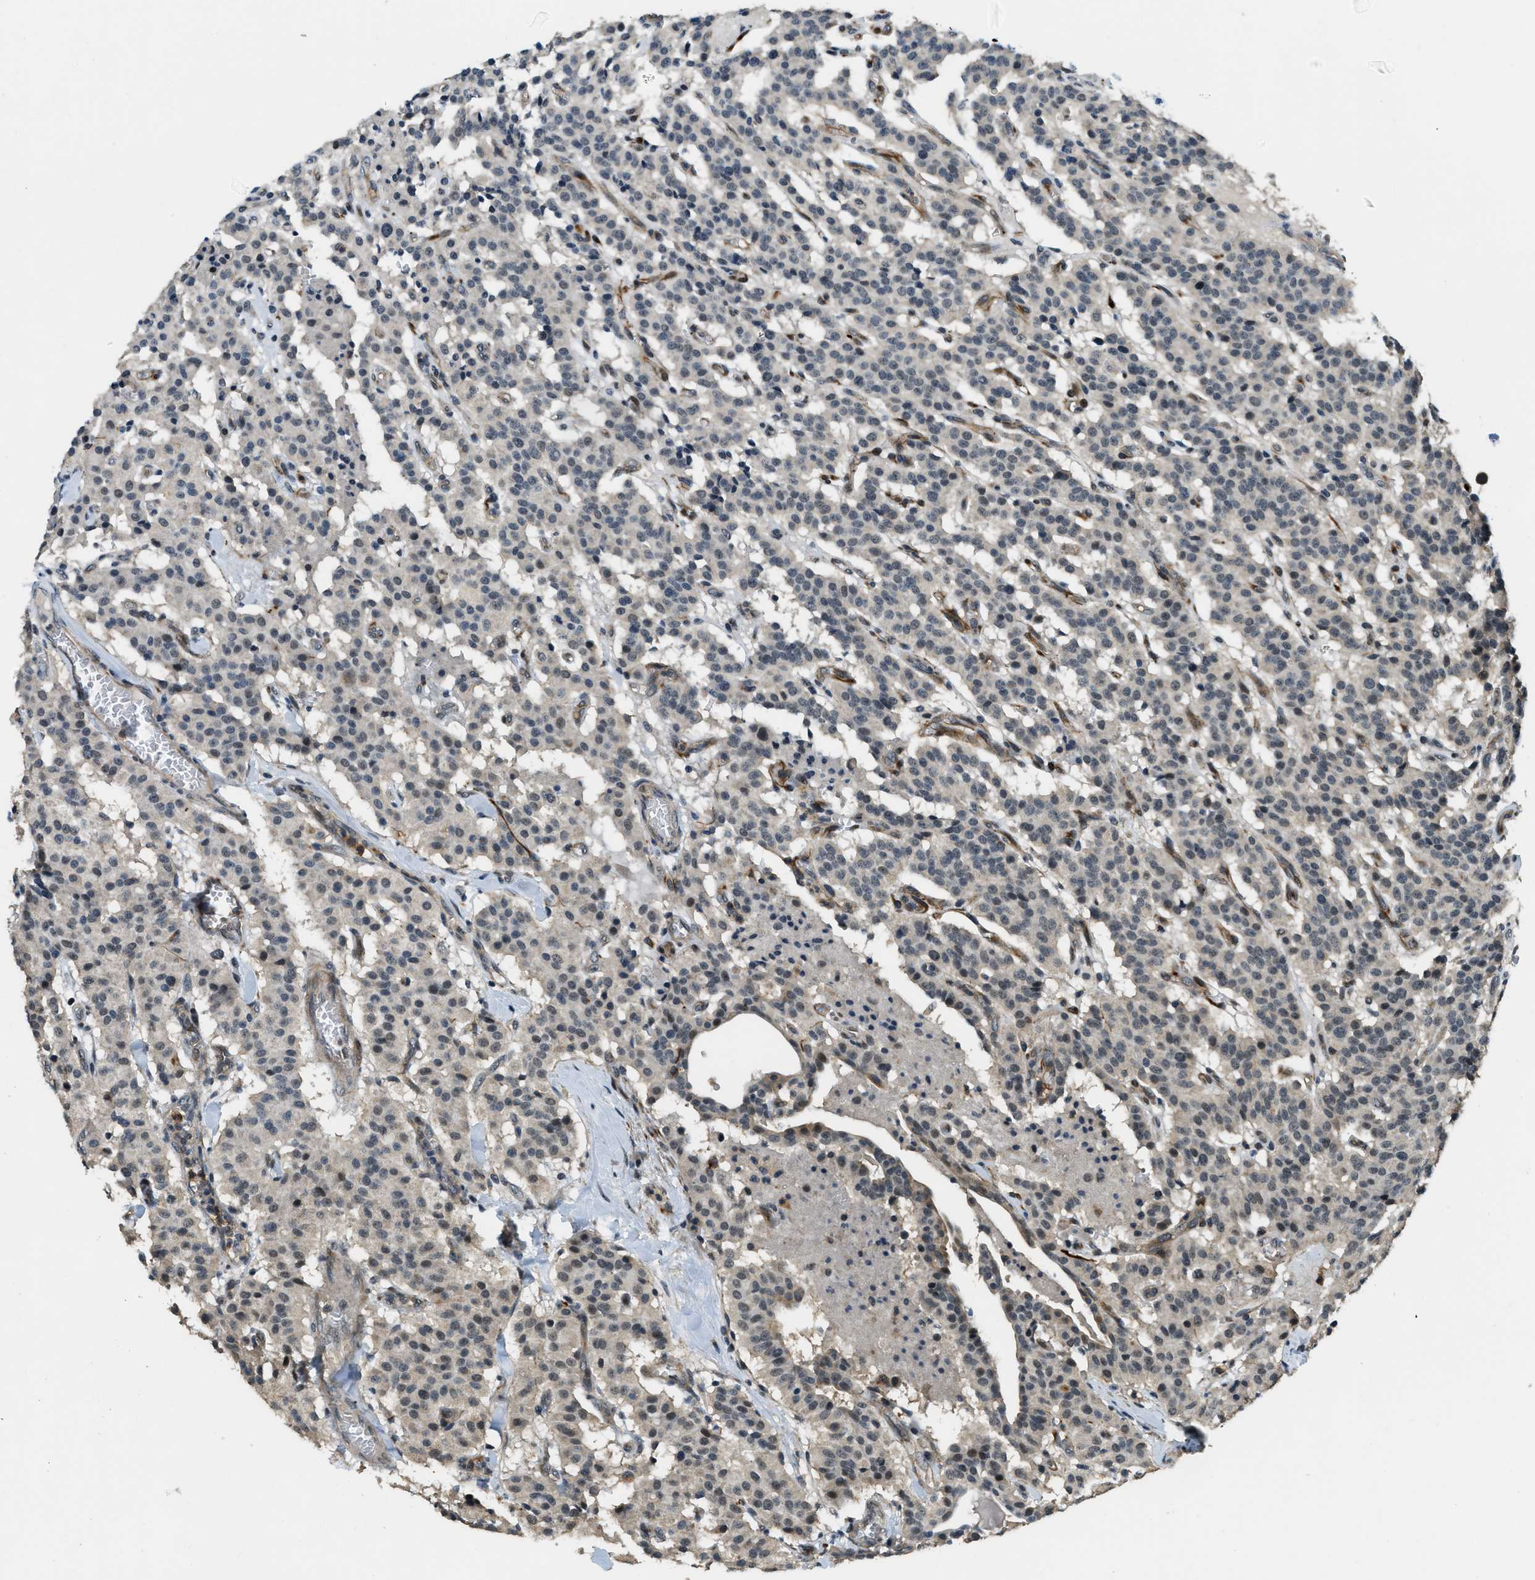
{"staining": {"intensity": "weak", "quantity": "<25%", "location": "nuclear"}, "tissue": "carcinoid", "cell_type": "Tumor cells", "image_type": "cancer", "snomed": [{"axis": "morphology", "description": "Carcinoid, malignant, NOS"}, {"axis": "topography", "description": "Lung"}], "caption": "Human carcinoid (malignant) stained for a protein using immunohistochemistry reveals no staining in tumor cells.", "gene": "MED21", "patient": {"sex": "male", "age": 30}}